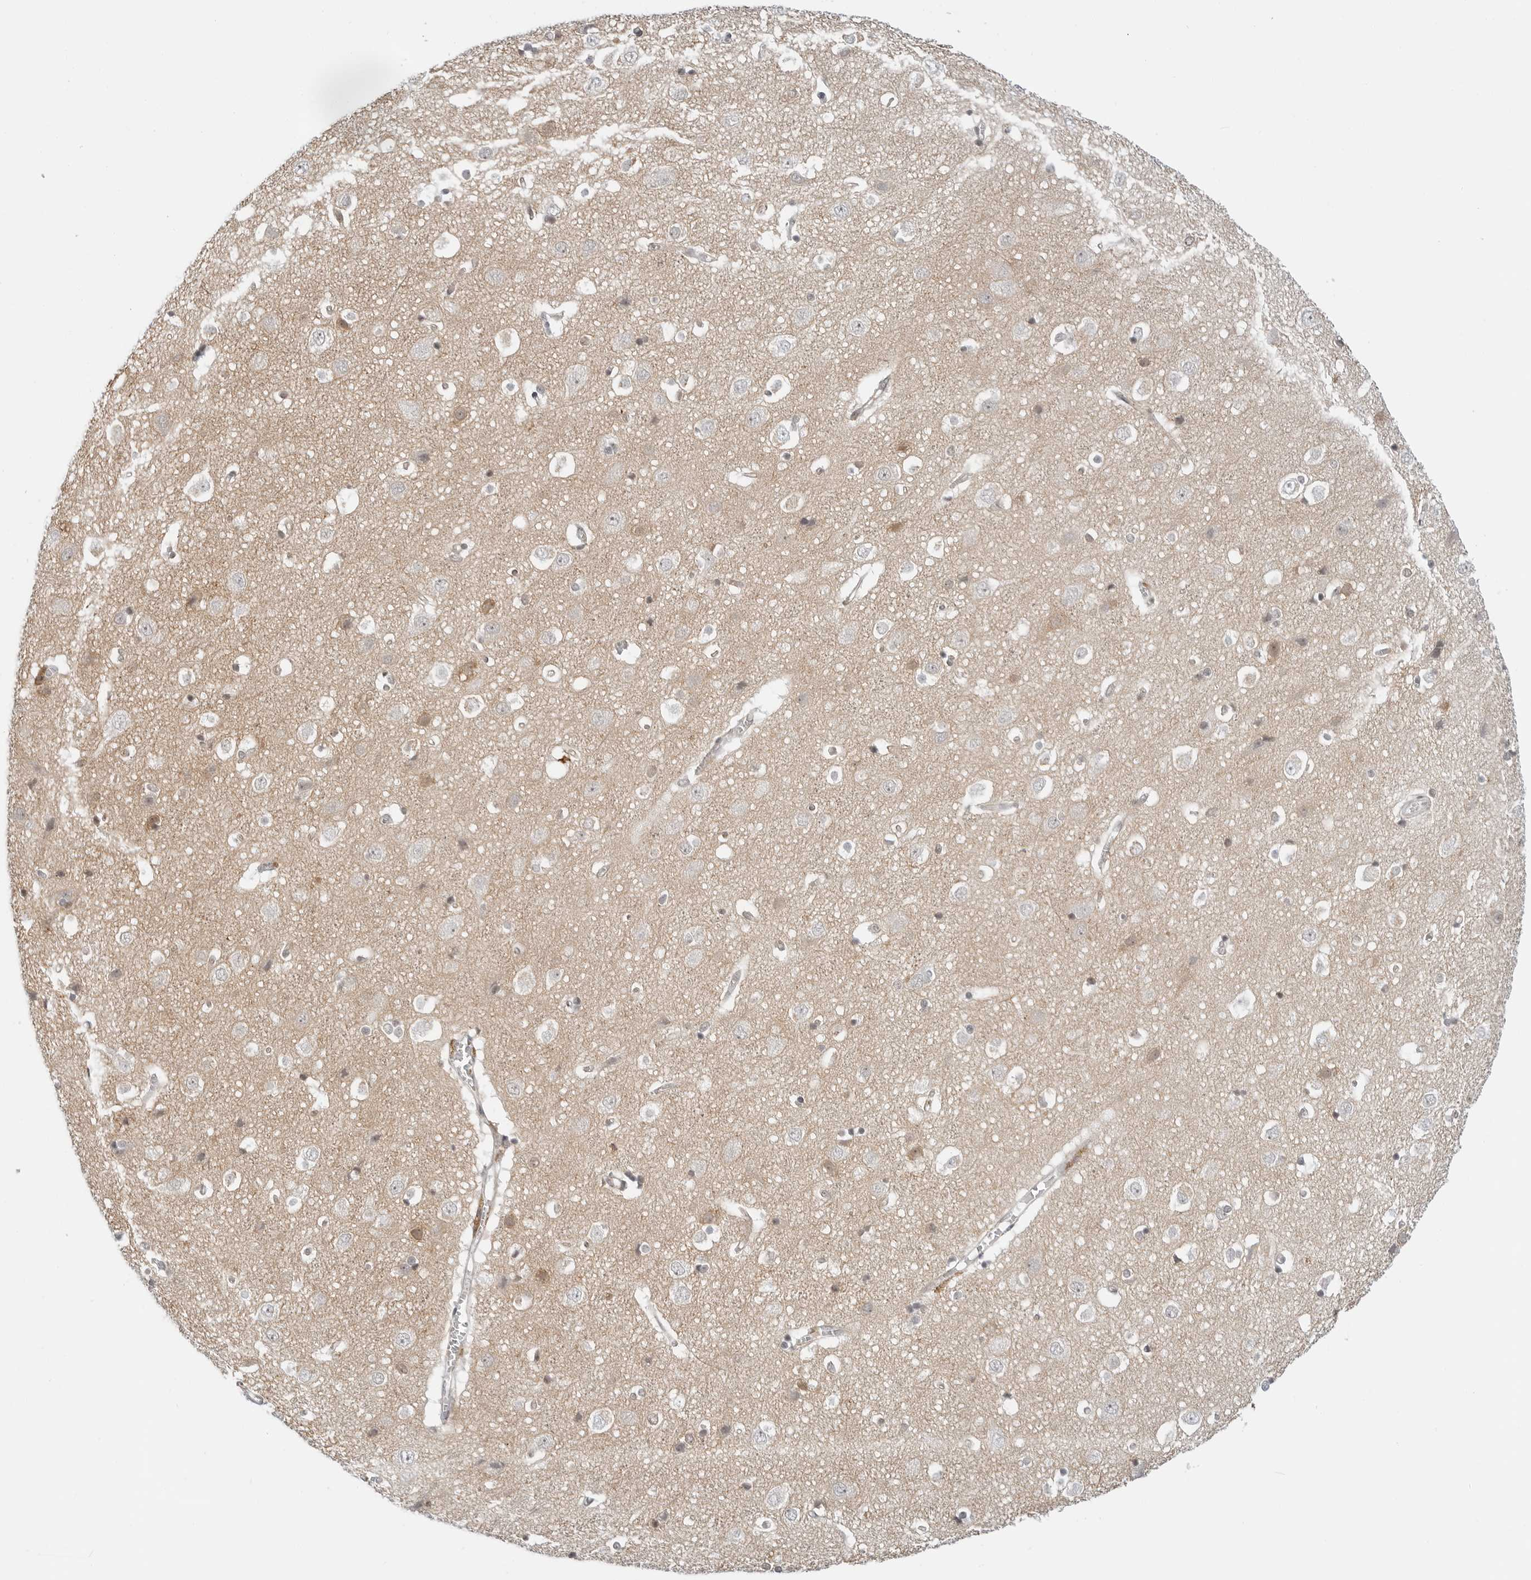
{"staining": {"intensity": "negative", "quantity": "none", "location": "none"}, "tissue": "cerebral cortex", "cell_type": "Endothelial cells", "image_type": "normal", "snomed": [{"axis": "morphology", "description": "Normal tissue, NOS"}, {"axis": "topography", "description": "Cerebral cortex"}], "caption": "Immunohistochemical staining of benign cerebral cortex reveals no significant staining in endothelial cells. (Brightfield microscopy of DAB IHC at high magnification).", "gene": "TSEN2", "patient": {"sex": "male", "age": 54}}